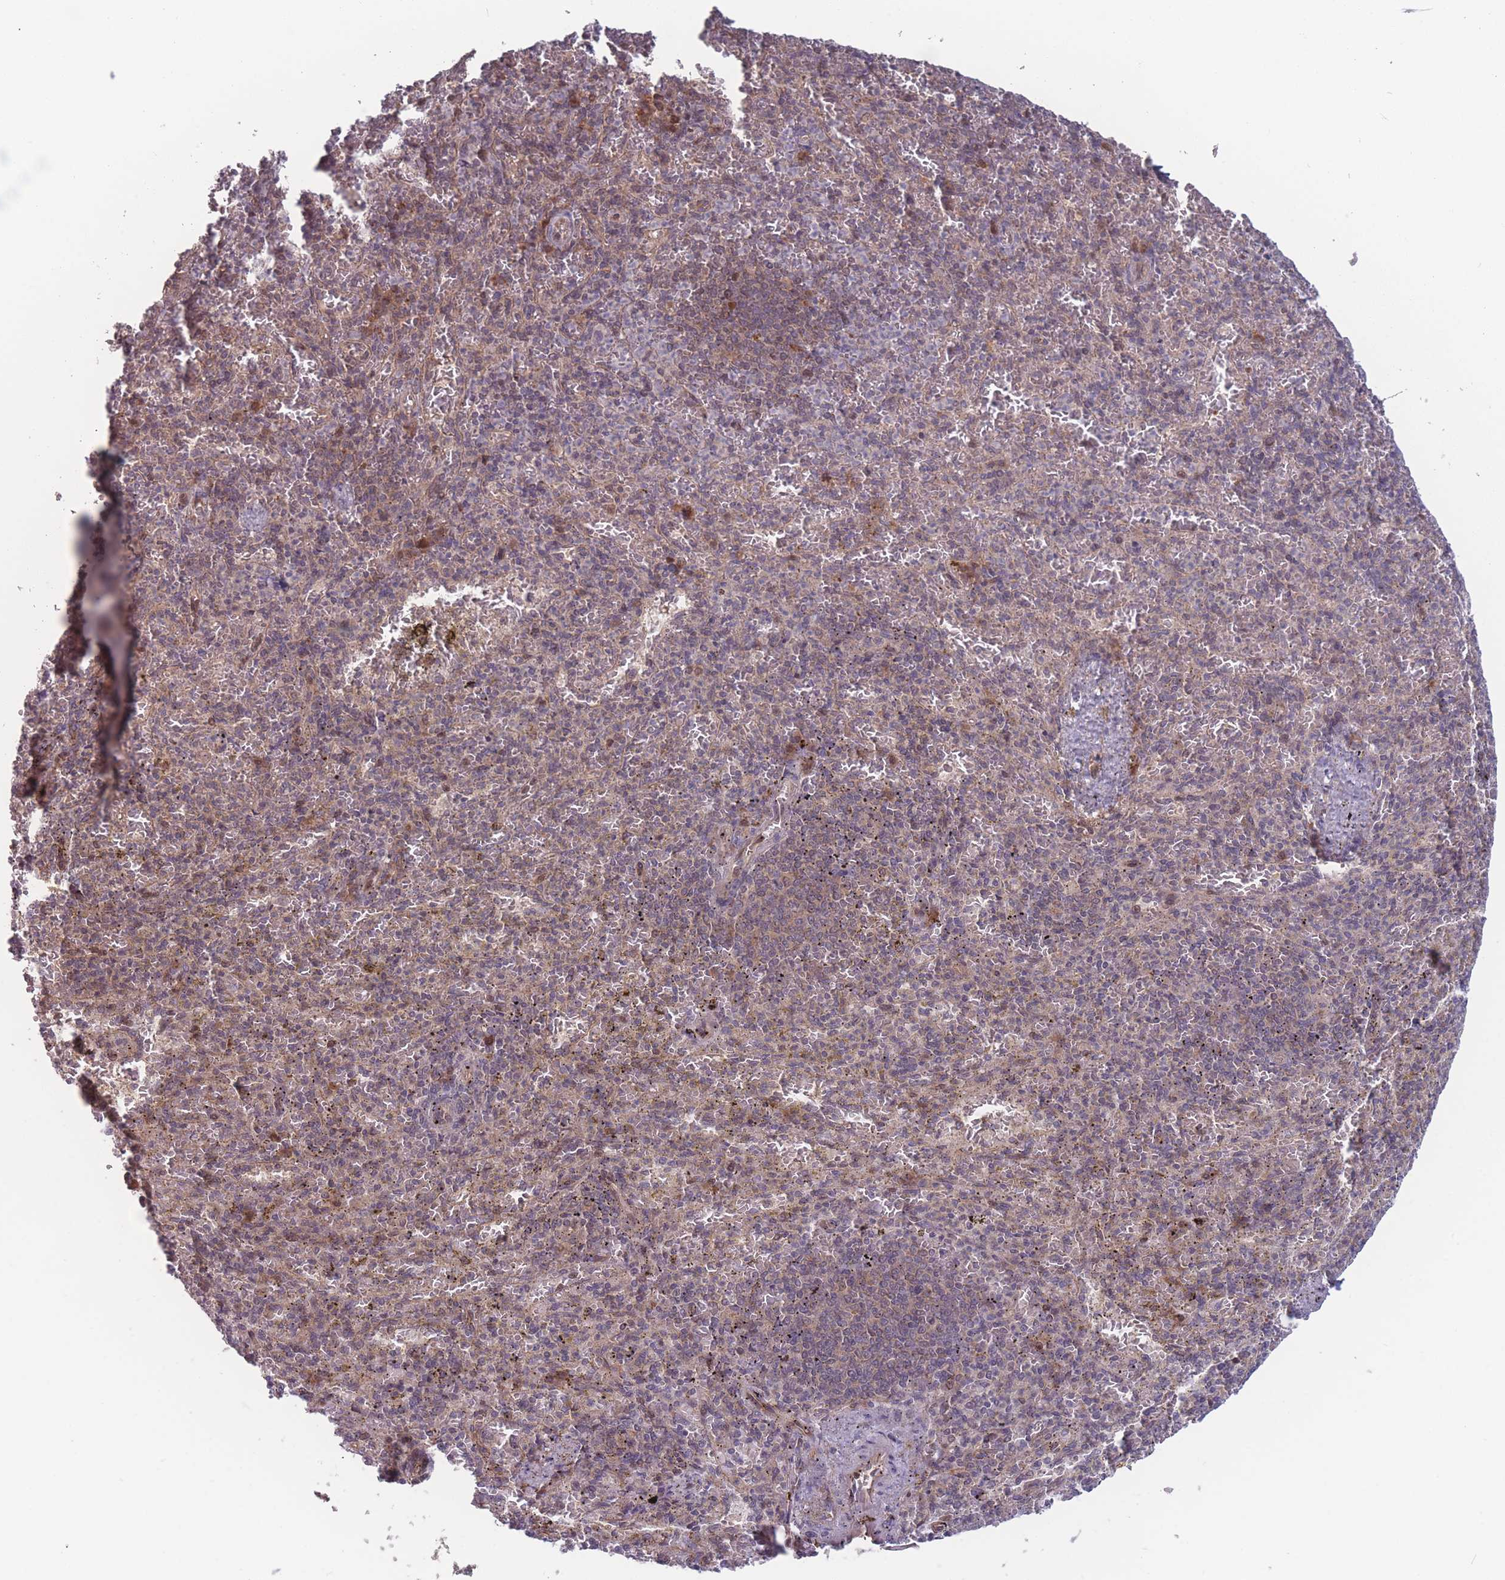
{"staining": {"intensity": "weak", "quantity": "25%-75%", "location": "cytoplasmic/membranous"}, "tissue": "spleen", "cell_type": "Cells in red pulp", "image_type": "normal", "snomed": [{"axis": "morphology", "description": "Normal tissue, NOS"}, {"axis": "topography", "description": "Spleen"}], "caption": "Weak cytoplasmic/membranous expression is identified in approximately 25%-75% of cells in red pulp in benign spleen.", "gene": "RPS18", "patient": {"sex": "female", "age": 74}}